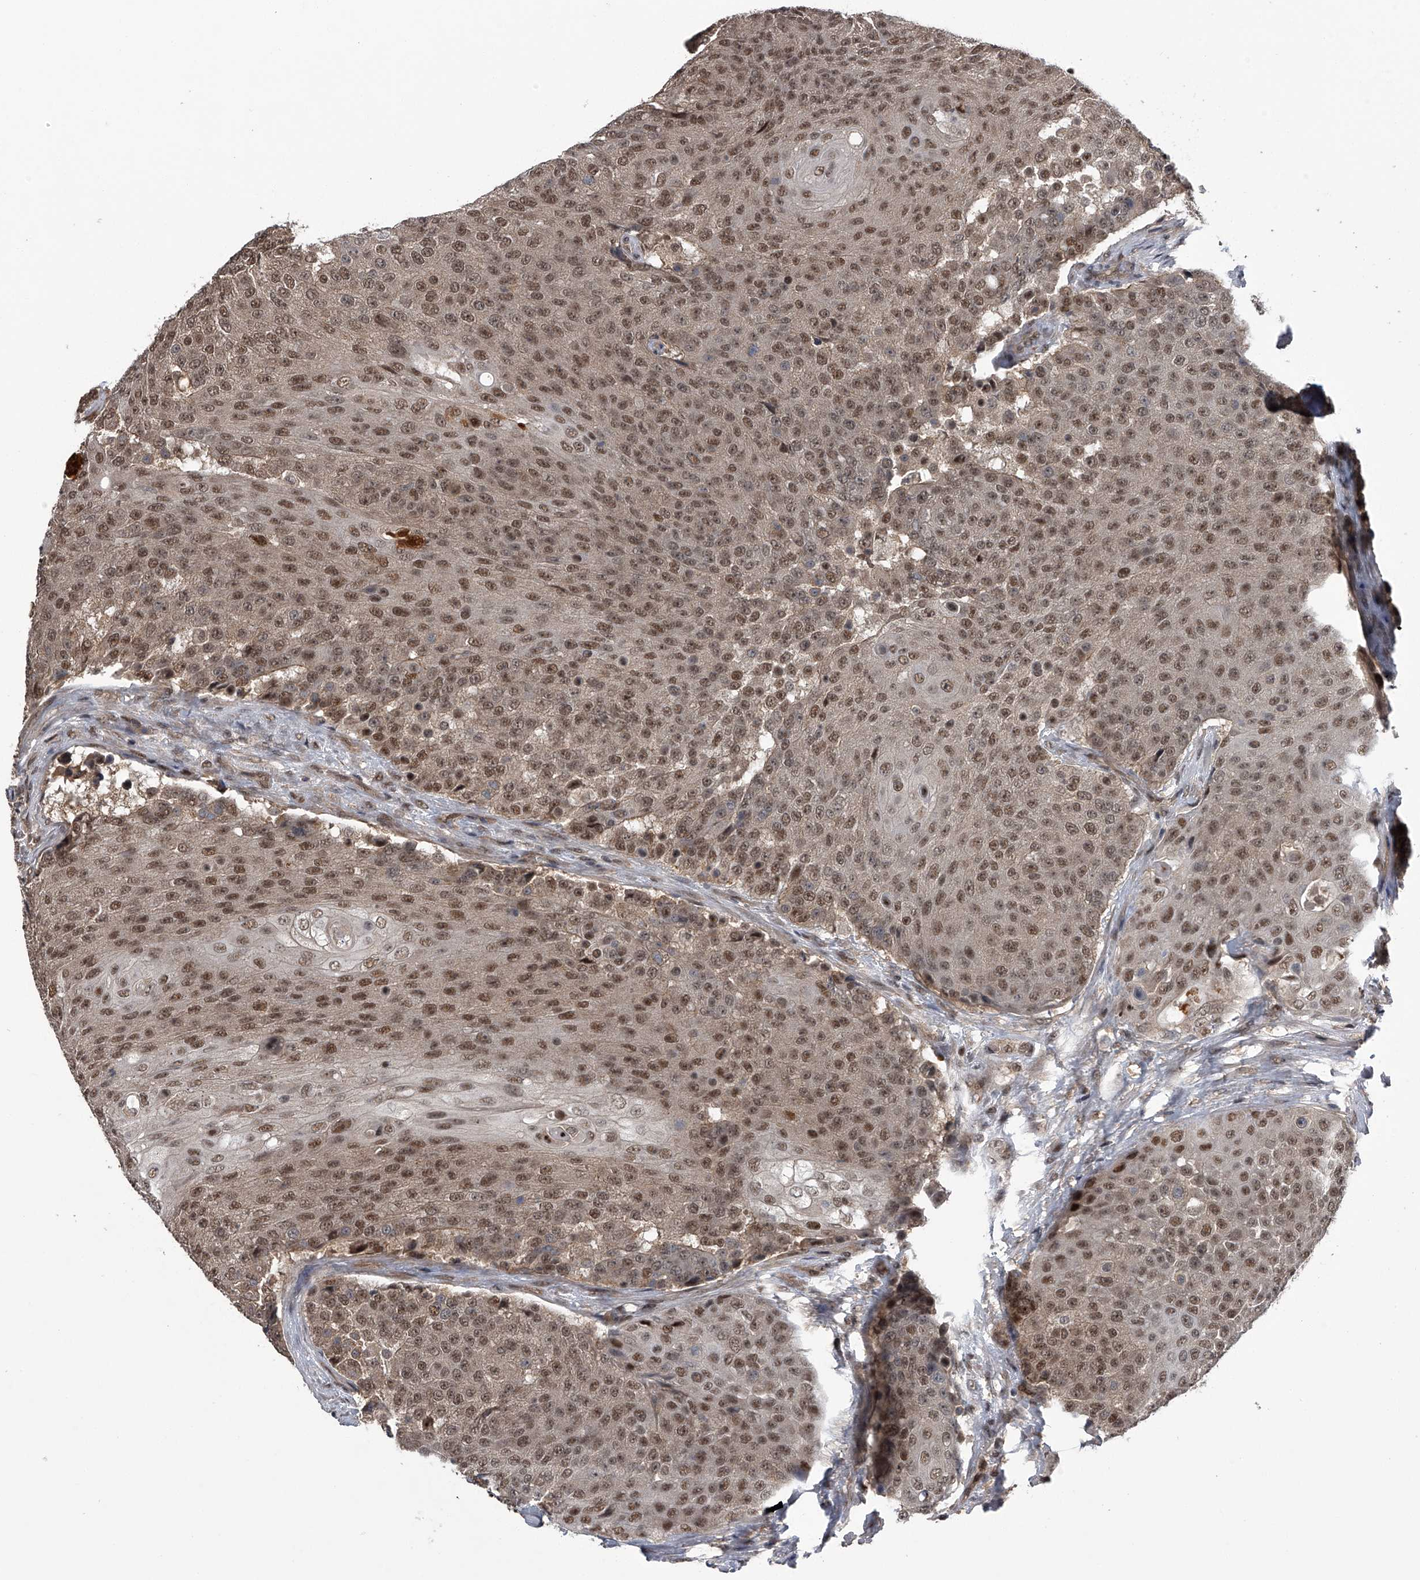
{"staining": {"intensity": "moderate", "quantity": ">75%", "location": "nuclear"}, "tissue": "urothelial cancer", "cell_type": "Tumor cells", "image_type": "cancer", "snomed": [{"axis": "morphology", "description": "Urothelial carcinoma, High grade"}, {"axis": "topography", "description": "Urinary bladder"}], "caption": "Protein staining exhibits moderate nuclear positivity in about >75% of tumor cells in urothelial cancer.", "gene": "SLC12A8", "patient": {"sex": "female", "age": 63}}